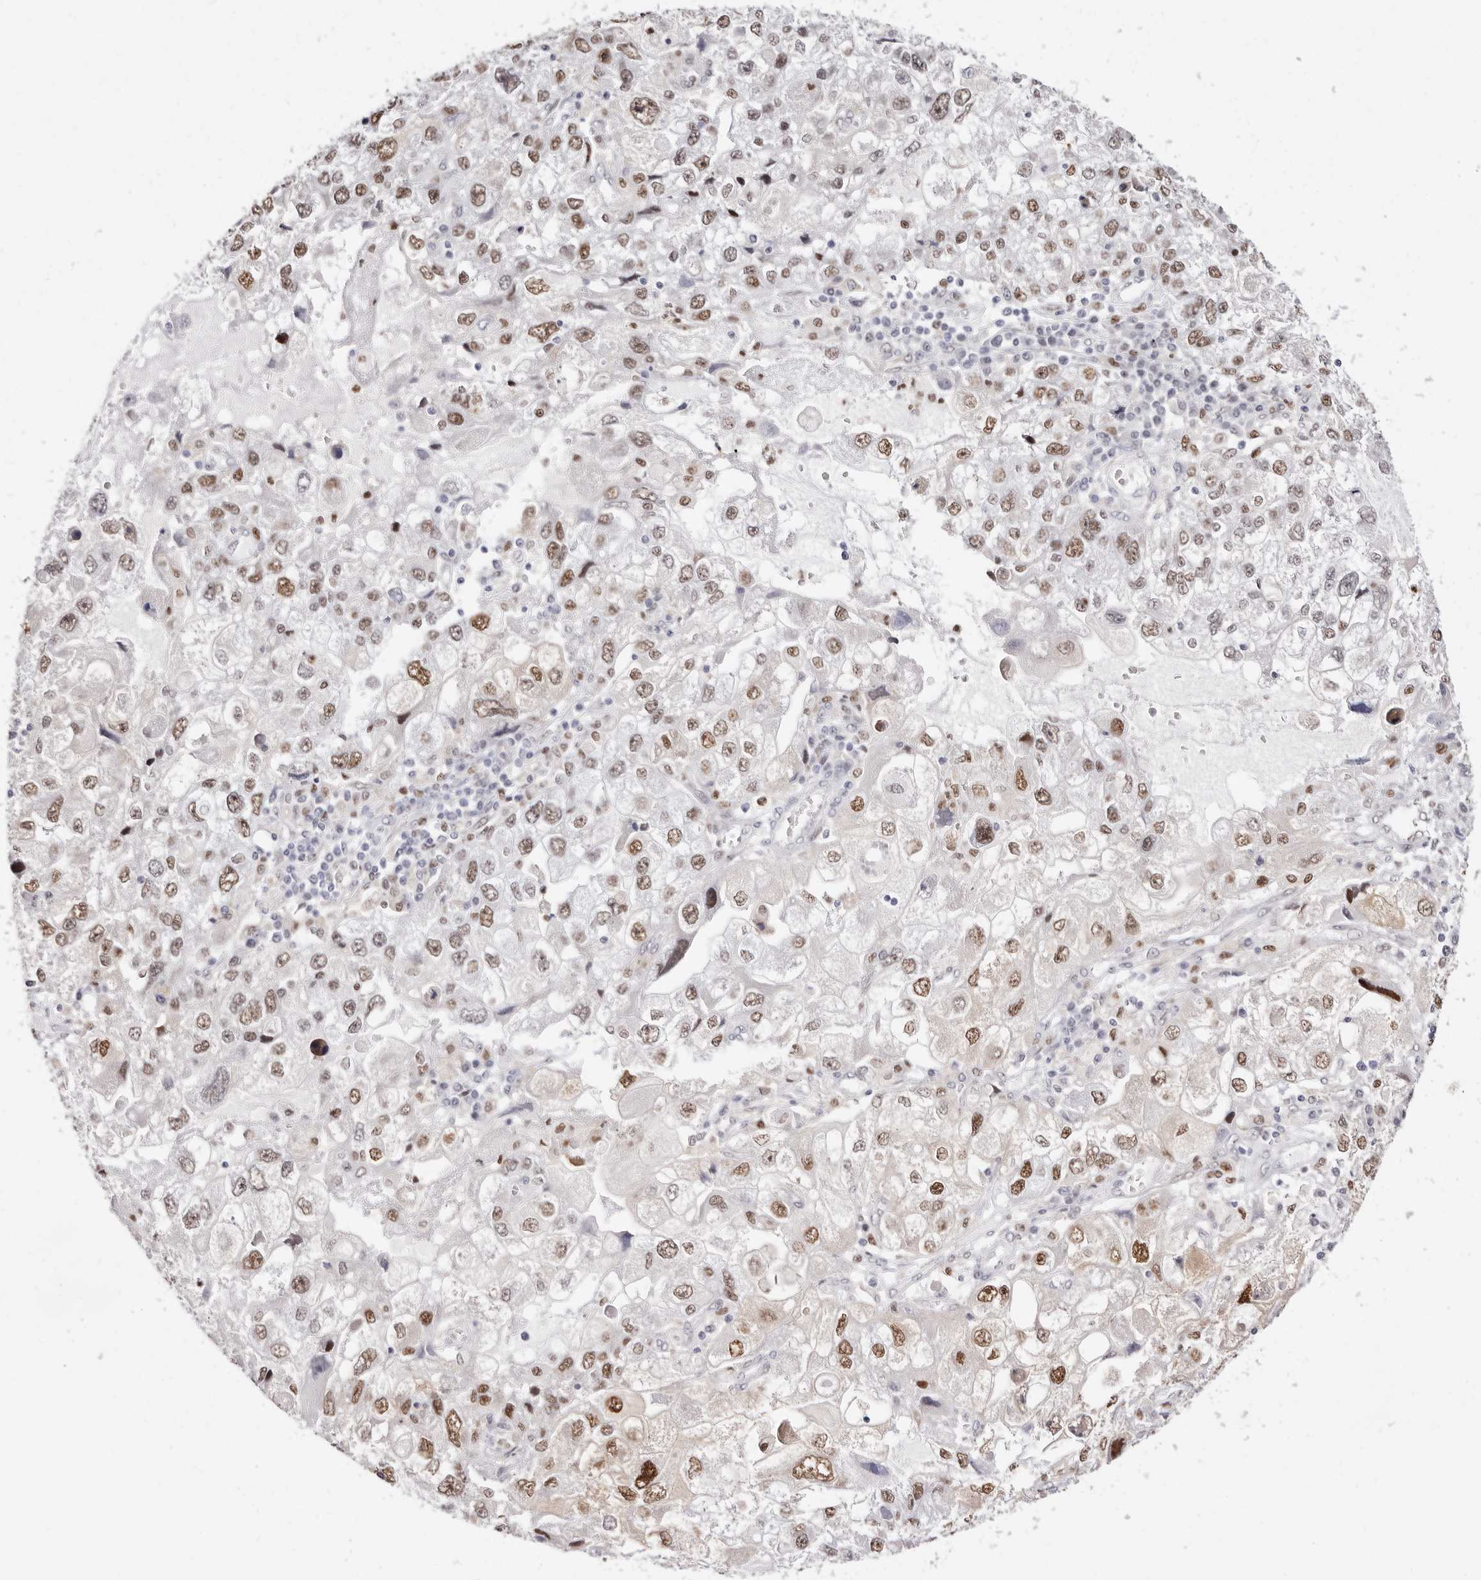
{"staining": {"intensity": "moderate", "quantity": ">75%", "location": "nuclear"}, "tissue": "endometrial cancer", "cell_type": "Tumor cells", "image_type": "cancer", "snomed": [{"axis": "morphology", "description": "Adenocarcinoma, NOS"}, {"axis": "topography", "description": "Endometrium"}], "caption": "Human endometrial adenocarcinoma stained with a protein marker reveals moderate staining in tumor cells.", "gene": "TKT", "patient": {"sex": "female", "age": 49}}